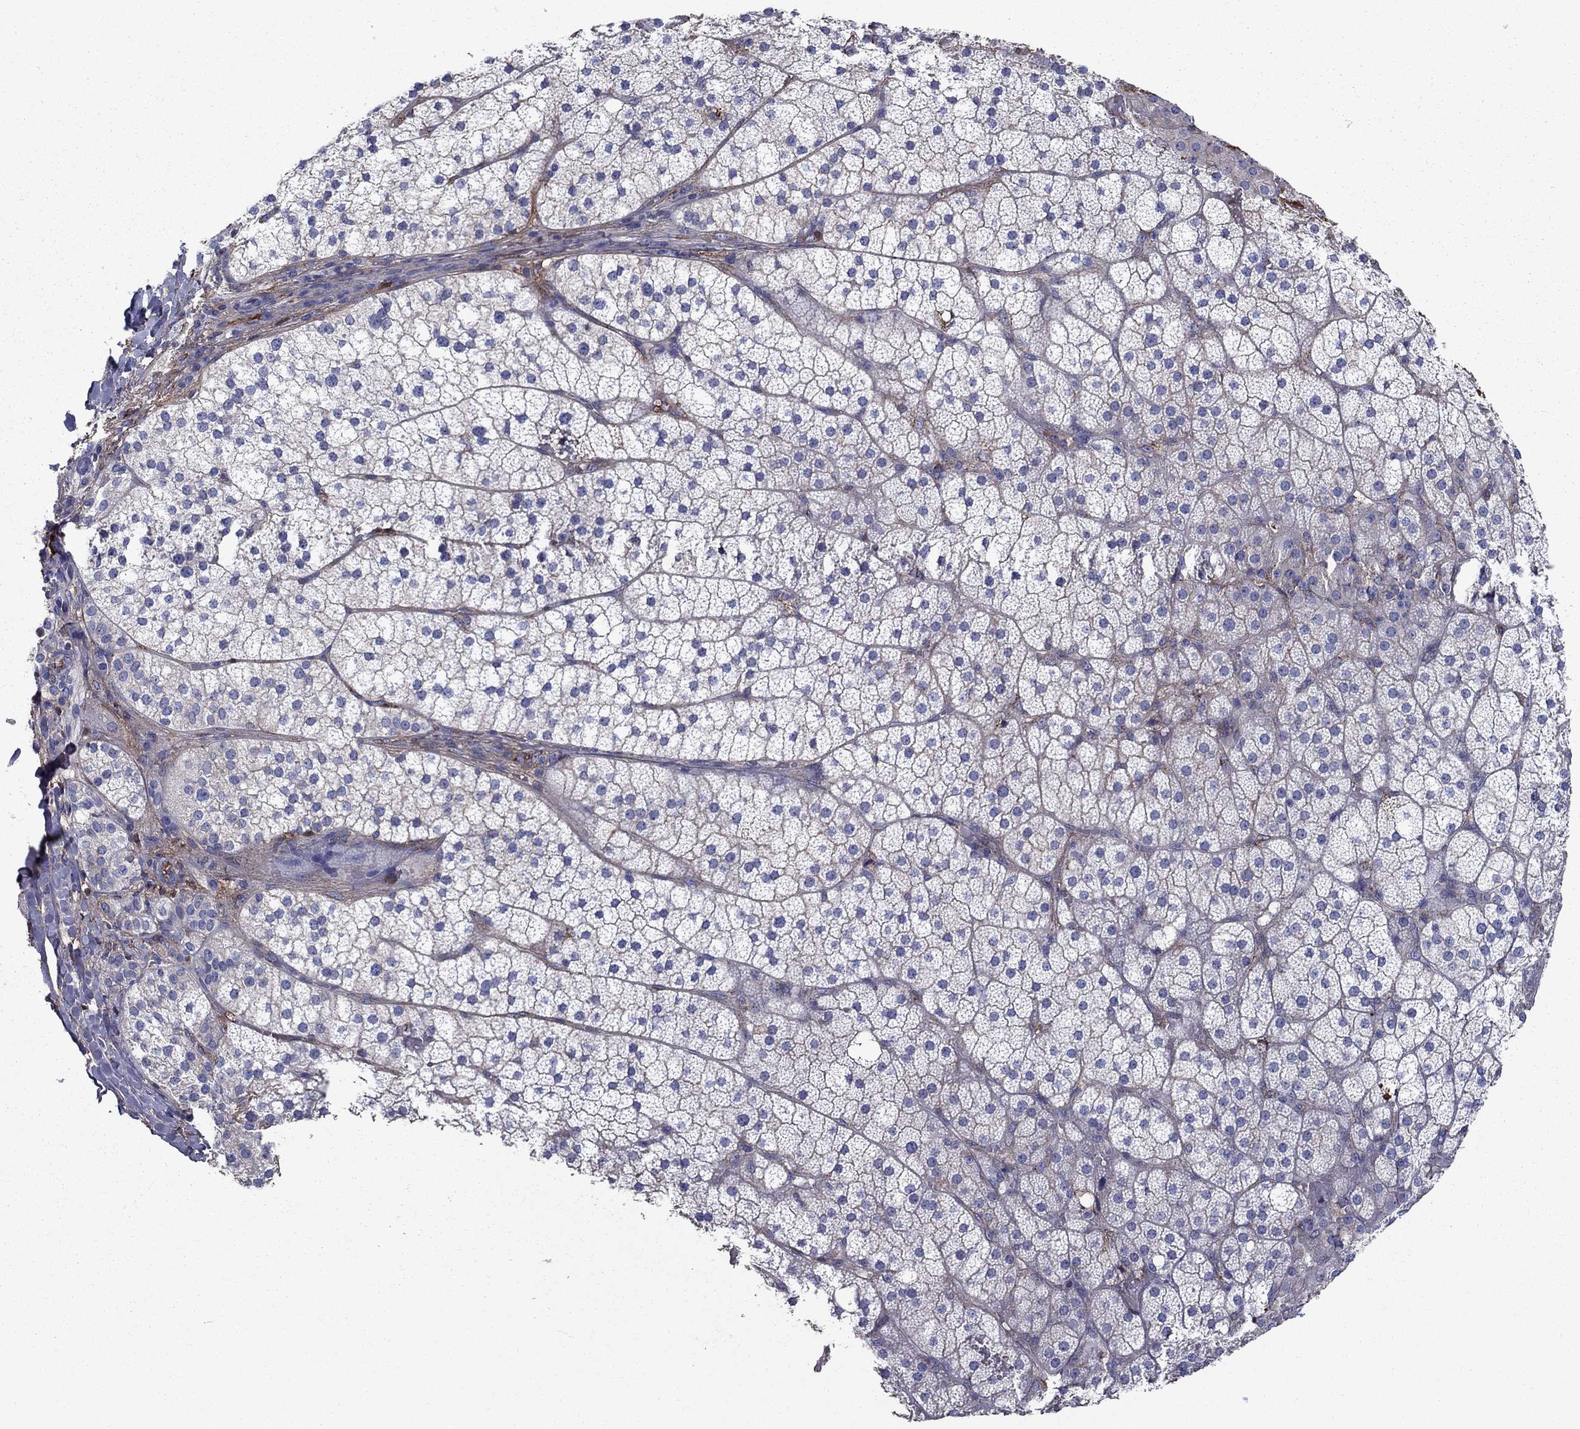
{"staining": {"intensity": "weak", "quantity": "<25%", "location": "cytoplasmic/membranous"}, "tissue": "adrenal gland", "cell_type": "Glandular cells", "image_type": "normal", "snomed": [{"axis": "morphology", "description": "Normal tissue, NOS"}, {"axis": "topography", "description": "Adrenal gland"}], "caption": "Protein analysis of benign adrenal gland exhibits no significant expression in glandular cells.", "gene": "HPX", "patient": {"sex": "male", "age": 53}}